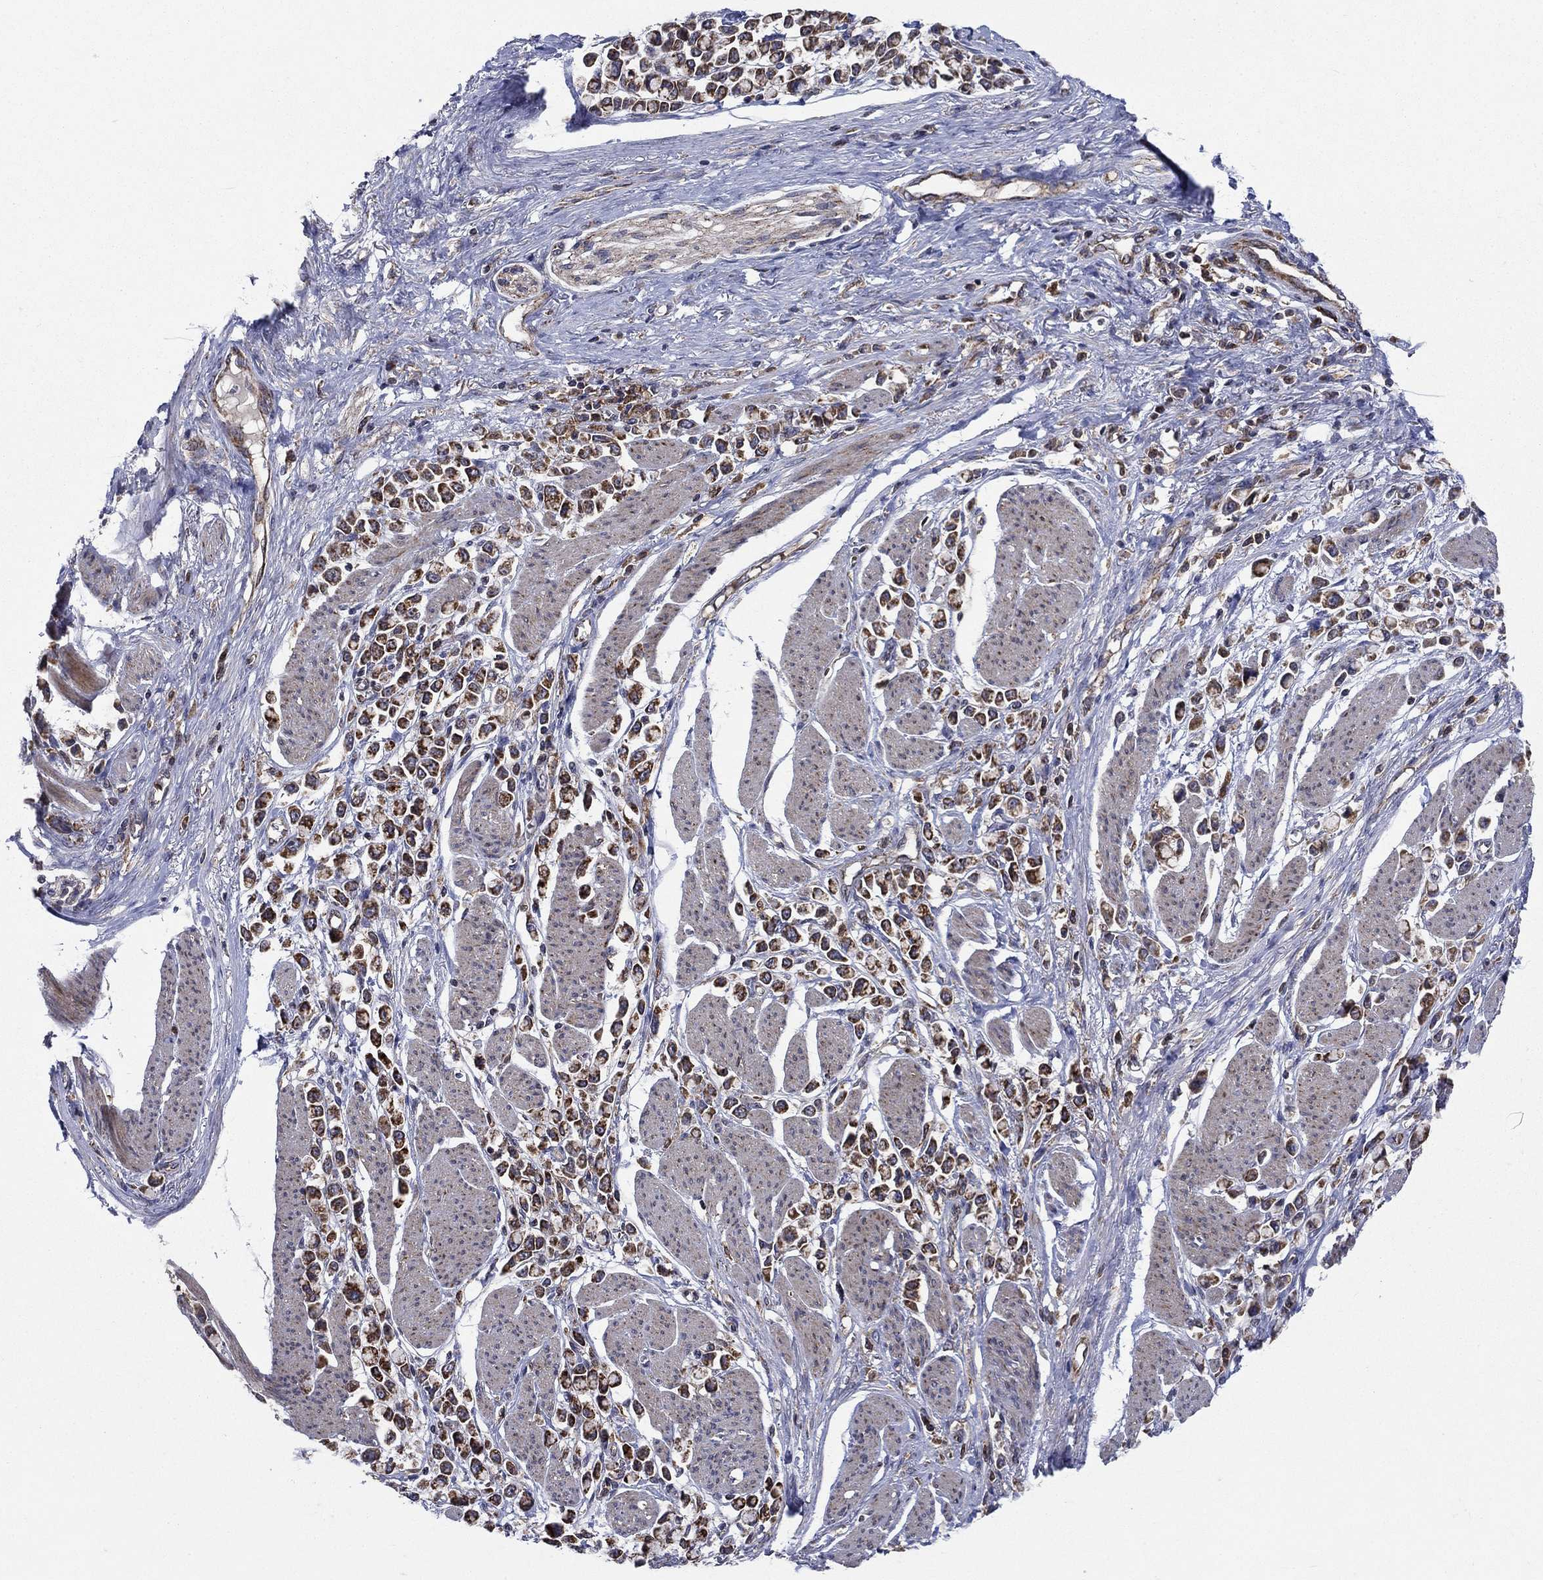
{"staining": {"intensity": "strong", "quantity": ">75%", "location": "cytoplasmic/membranous"}, "tissue": "stomach cancer", "cell_type": "Tumor cells", "image_type": "cancer", "snomed": [{"axis": "morphology", "description": "Adenocarcinoma, NOS"}, {"axis": "topography", "description": "Stomach"}], "caption": "The micrograph displays staining of stomach cancer, revealing strong cytoplasmic/membranous protein positivity (brown color) within tumor cells.", "gene": "RNF19B", "patient": {"sex": "female", "age": 81}}